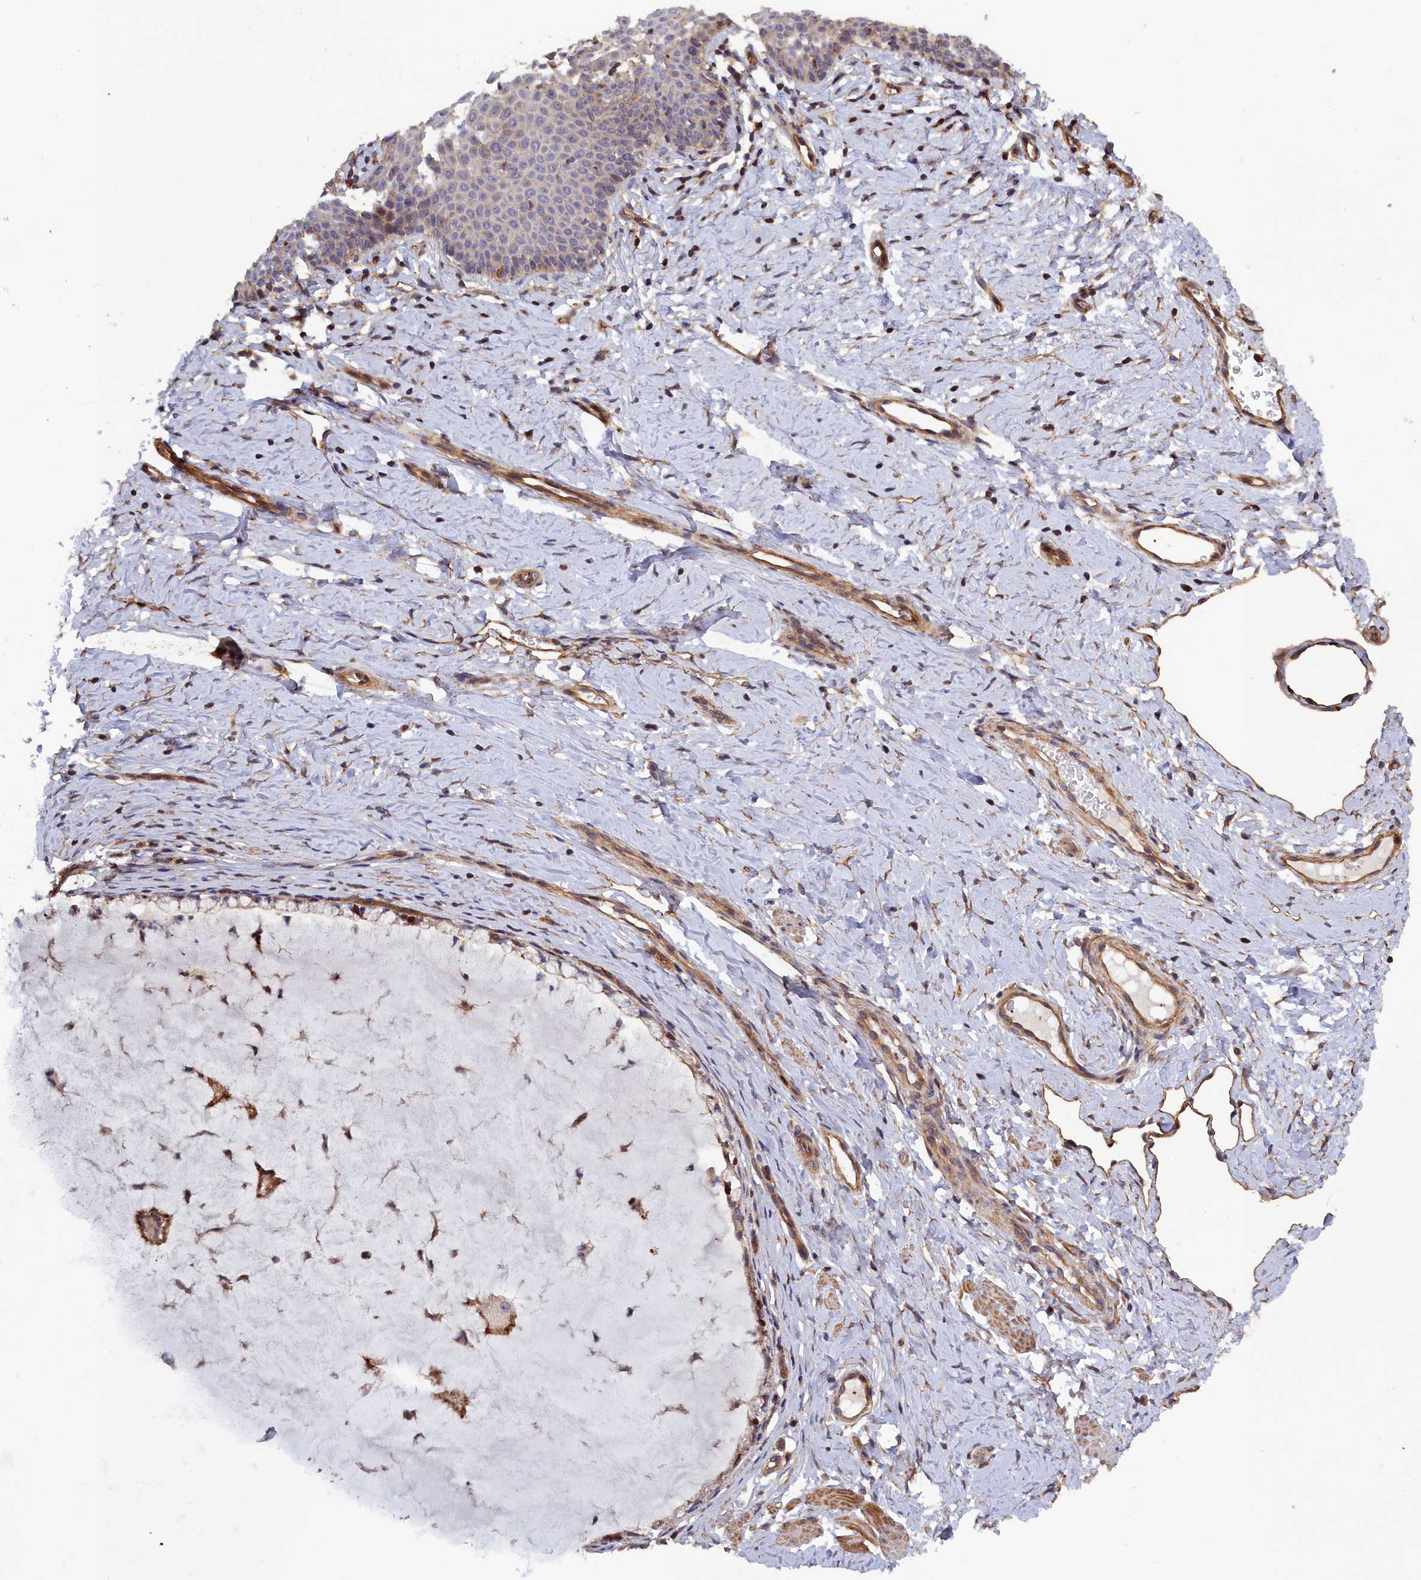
{"staining": {"intensity": "weak", "quantity": "25%-75%", "location": "cytoplasmic/membranous"}, "tissue": "cervix", "cell_type": "Glandular cells", "image_type": "normal", "snomed": [{"axis": "morphology", "description": "Normal tissue, NOS"}, {"axis": "topography", "description": "Cervix"}], "caption": "Approximately 25%-75% of glandular cells in unremarkable human cervix exhibit weak cytoplasmic/membranous protein expression as visualized by brown immunohistochemical staining.", "gene": "ANKRD27", "patient": {"sex": "female", "age": 36}}